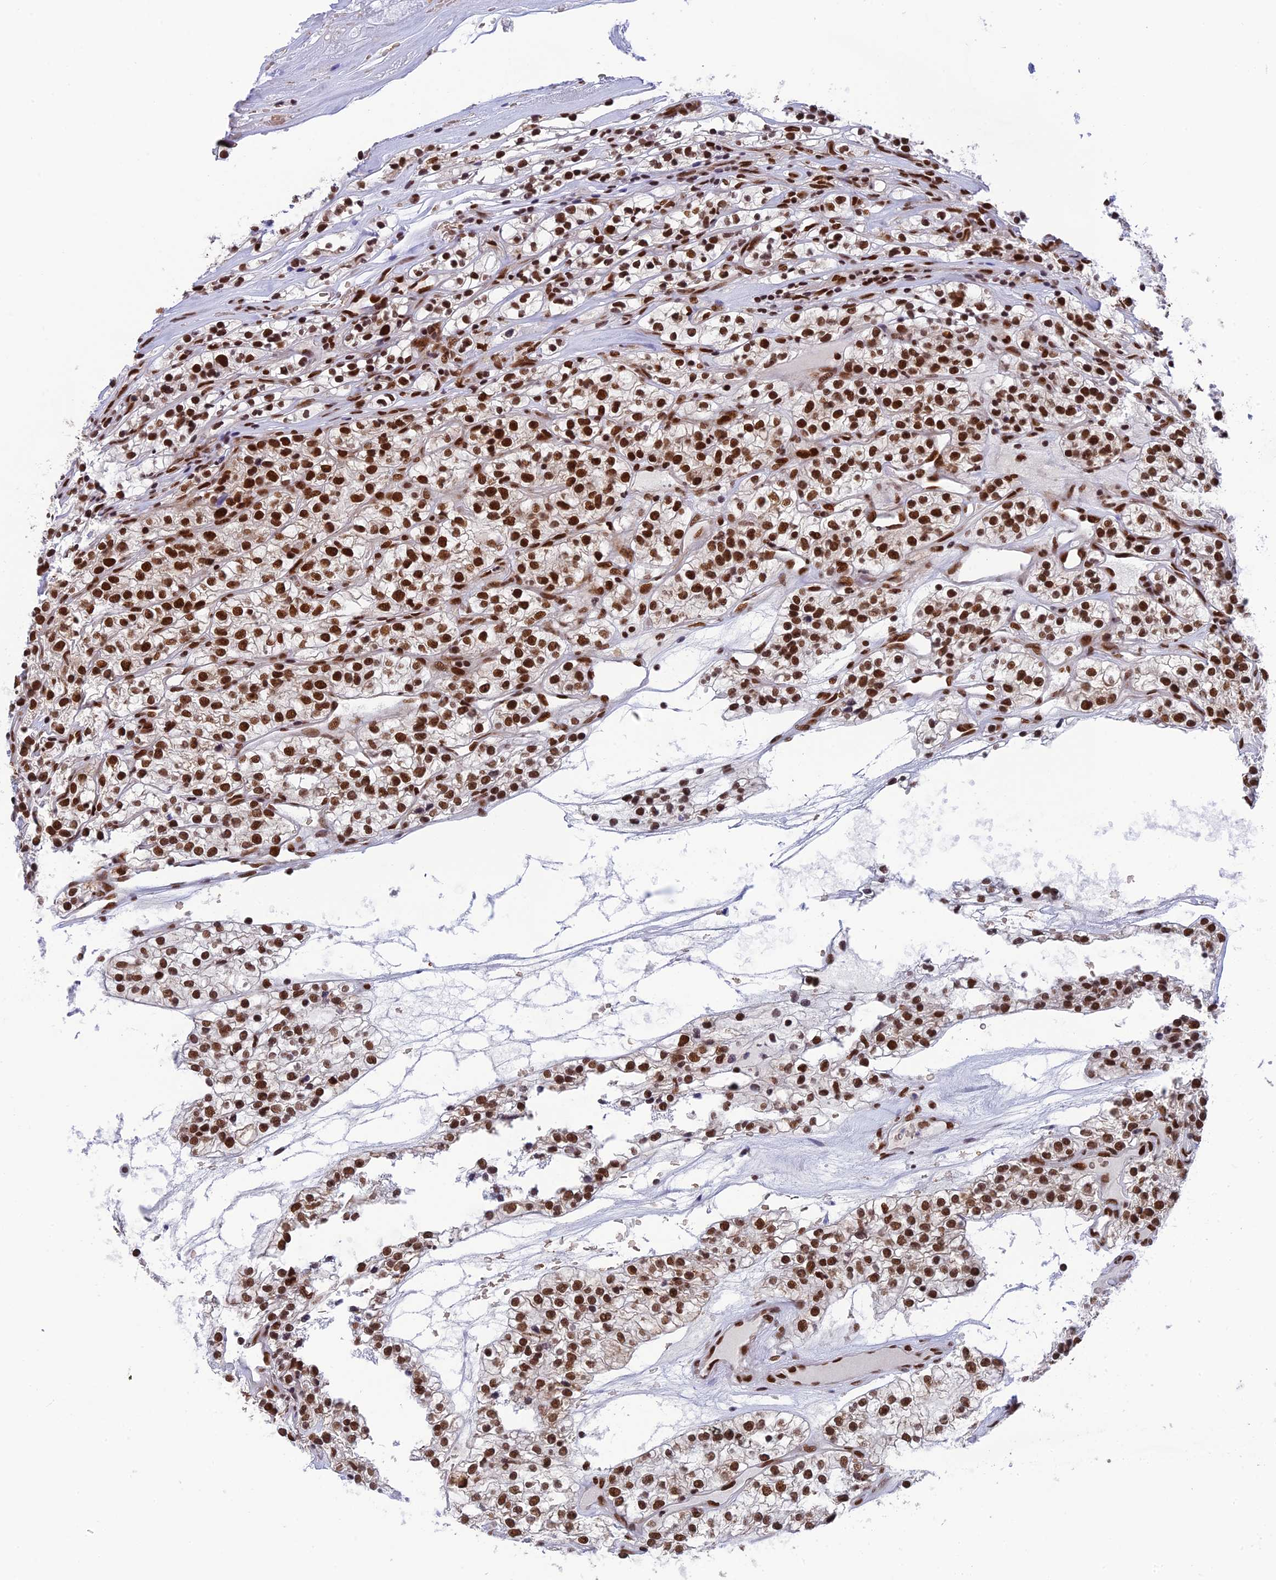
{"staining": {"intensity": "strong", "quantity": ">75%", "location": "nuclear"}, "tissue": "renal cancer", "cell_type": "Tumor cells", "image_type": "cancer", "snomed": [{"axis": "morphology", "description": "Adenocarcinoma, NOS"}, {"axis": "topography", "description": "Kidney"}], "caption": "Adenocarcinoma (renal) stained for a protein reveals strong nuclear positivity in tumor cells.", "gene": "EEF1AKMT3", "patient": {"sex": "female", "age": 57}}